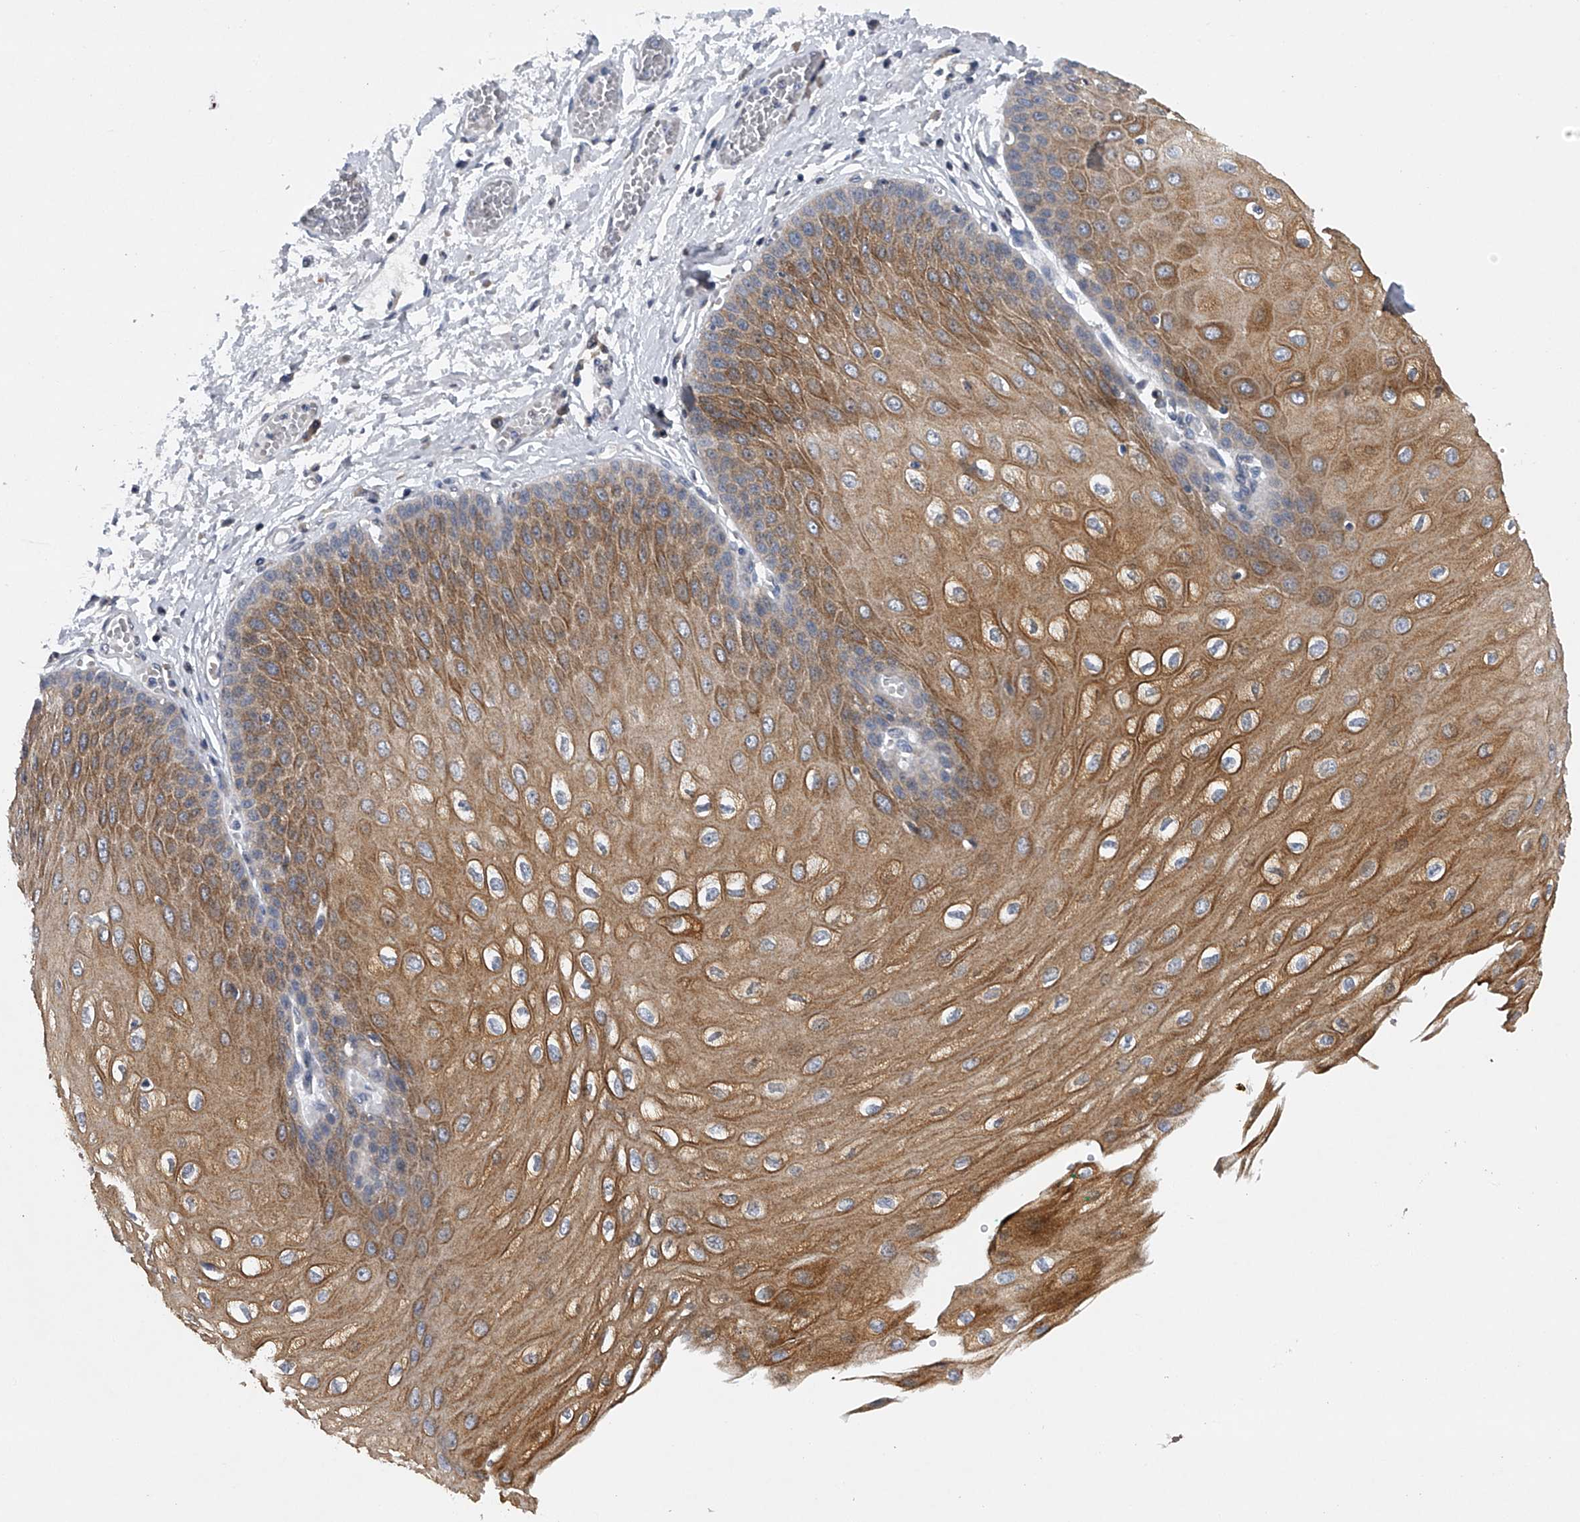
{"staining": {"intensity": "moderate", "quantity": ">75%", "location": "cytoplasmic/membranous"}, "tissue": "esophagus", "cell_type": "Squamous epithelial cells", "image_type": "normal", "snomed": [{"axis": "morphology", "description": "Normal tissue, NOS"}, {"axis": "topography", "description": "Esophagus"}], "caption": "An image of human esophagus stained for a protein exhibits moderate cytoplasmic/membranous brown staining in squamous epithelial cells.", "gene": "RNF5", "patient": {"sex": "male", "age": 60}}